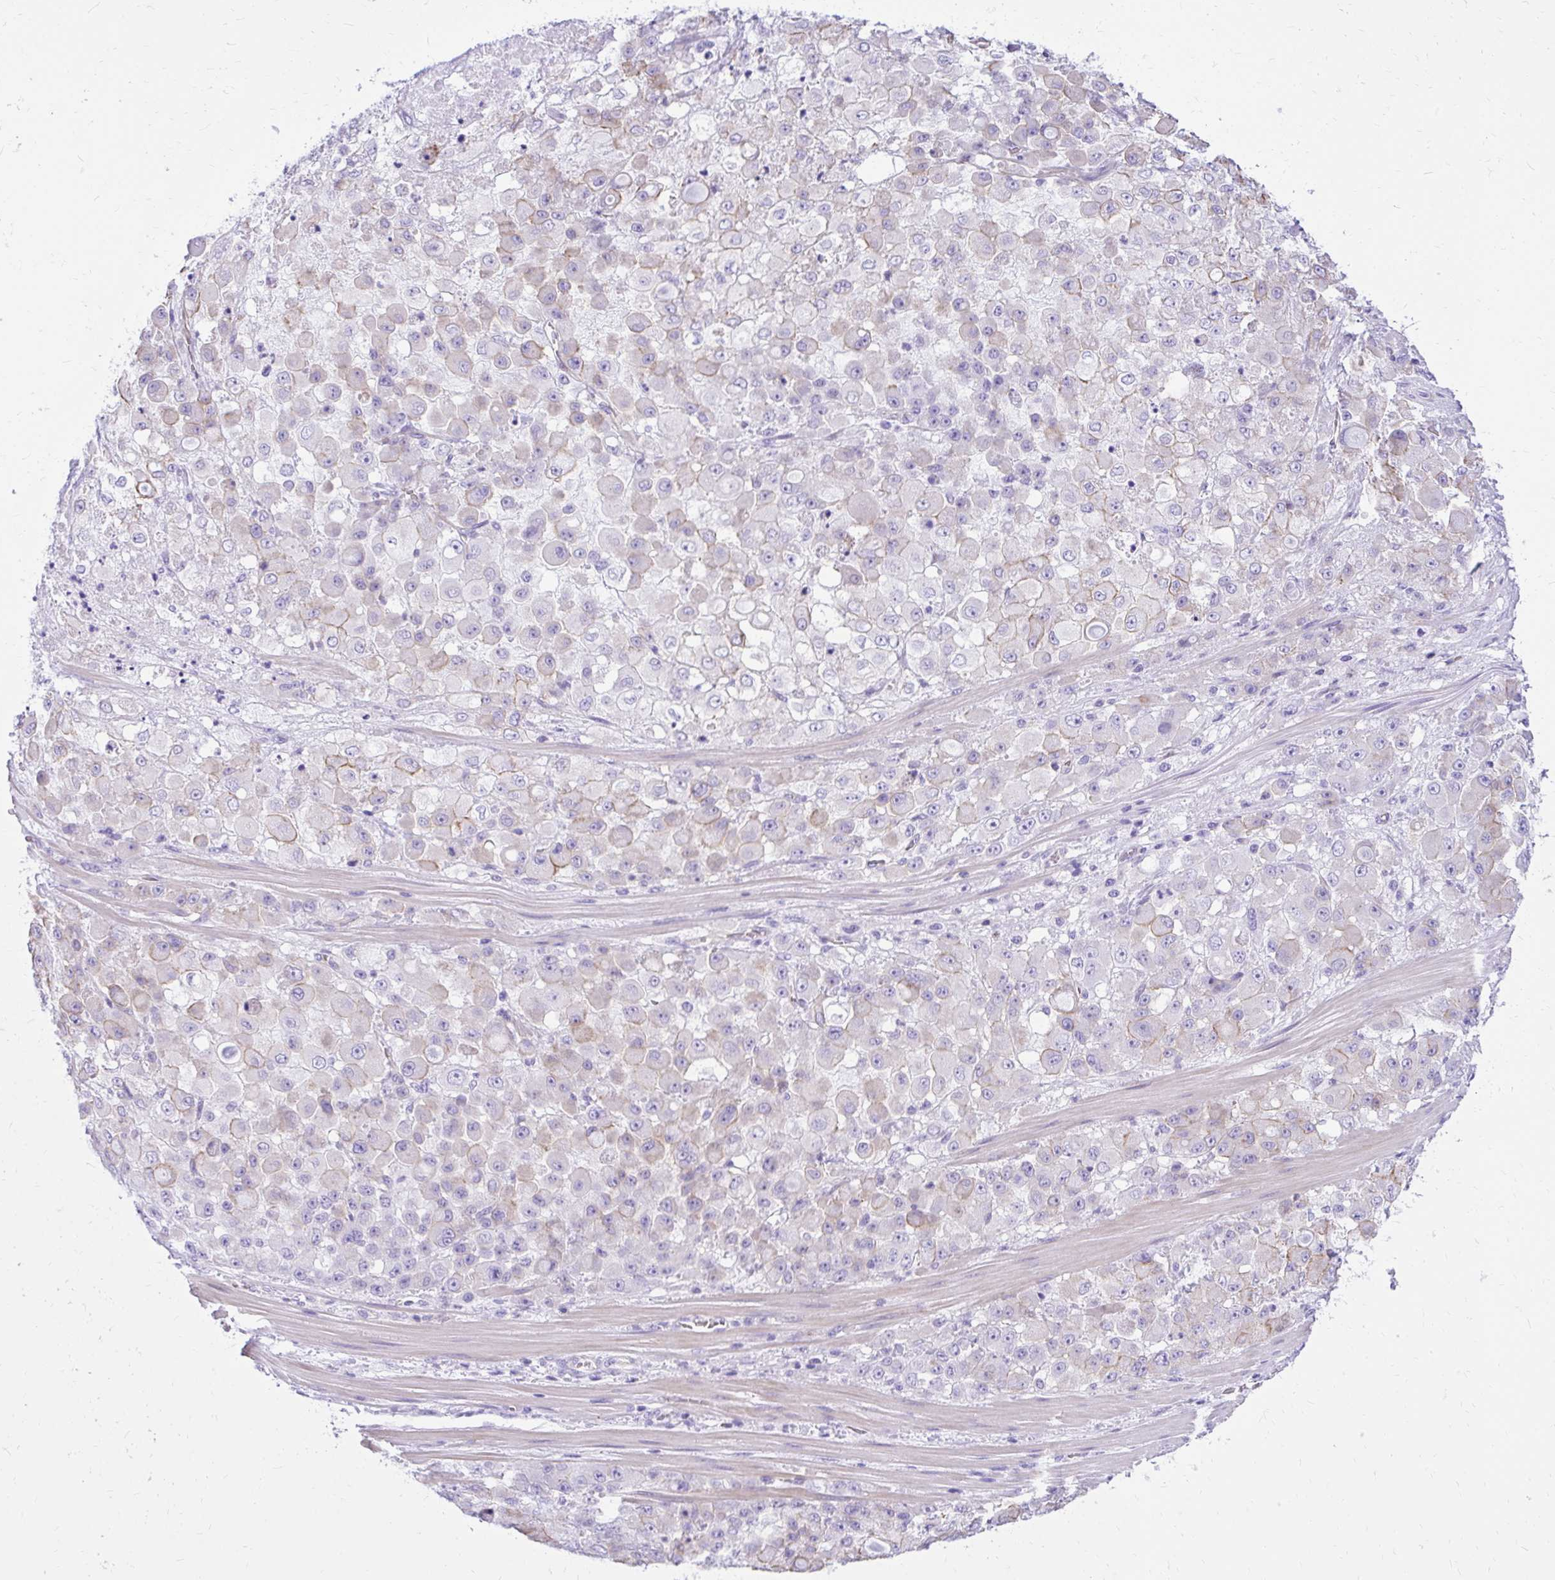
{"staining": {"intensity": "weak", "quantity": "<25%", "location": "cytoplasmic/membranous"}, "tissue": "stomach cancer", "cell_type": "Tumor cells", "image_type": "cancer", "snomed": [{"axis": "morphology", "description": "Adenocarcinoma, NOS"}, {"axis": "topography", "description": "Stomach"}], "caption": "This photomicrograph is of stomach cancer (adenocarcinoma) stained with immunohistochemistry to label a protein in brown with the nuclei are counter-stained blue. There is no expression in tumor cells. (Immunohistochemistry (ihc), brightfield microscopy, high magnification).", "gene": "PELI3", "patient": {"sex": "female", "age": 76}}